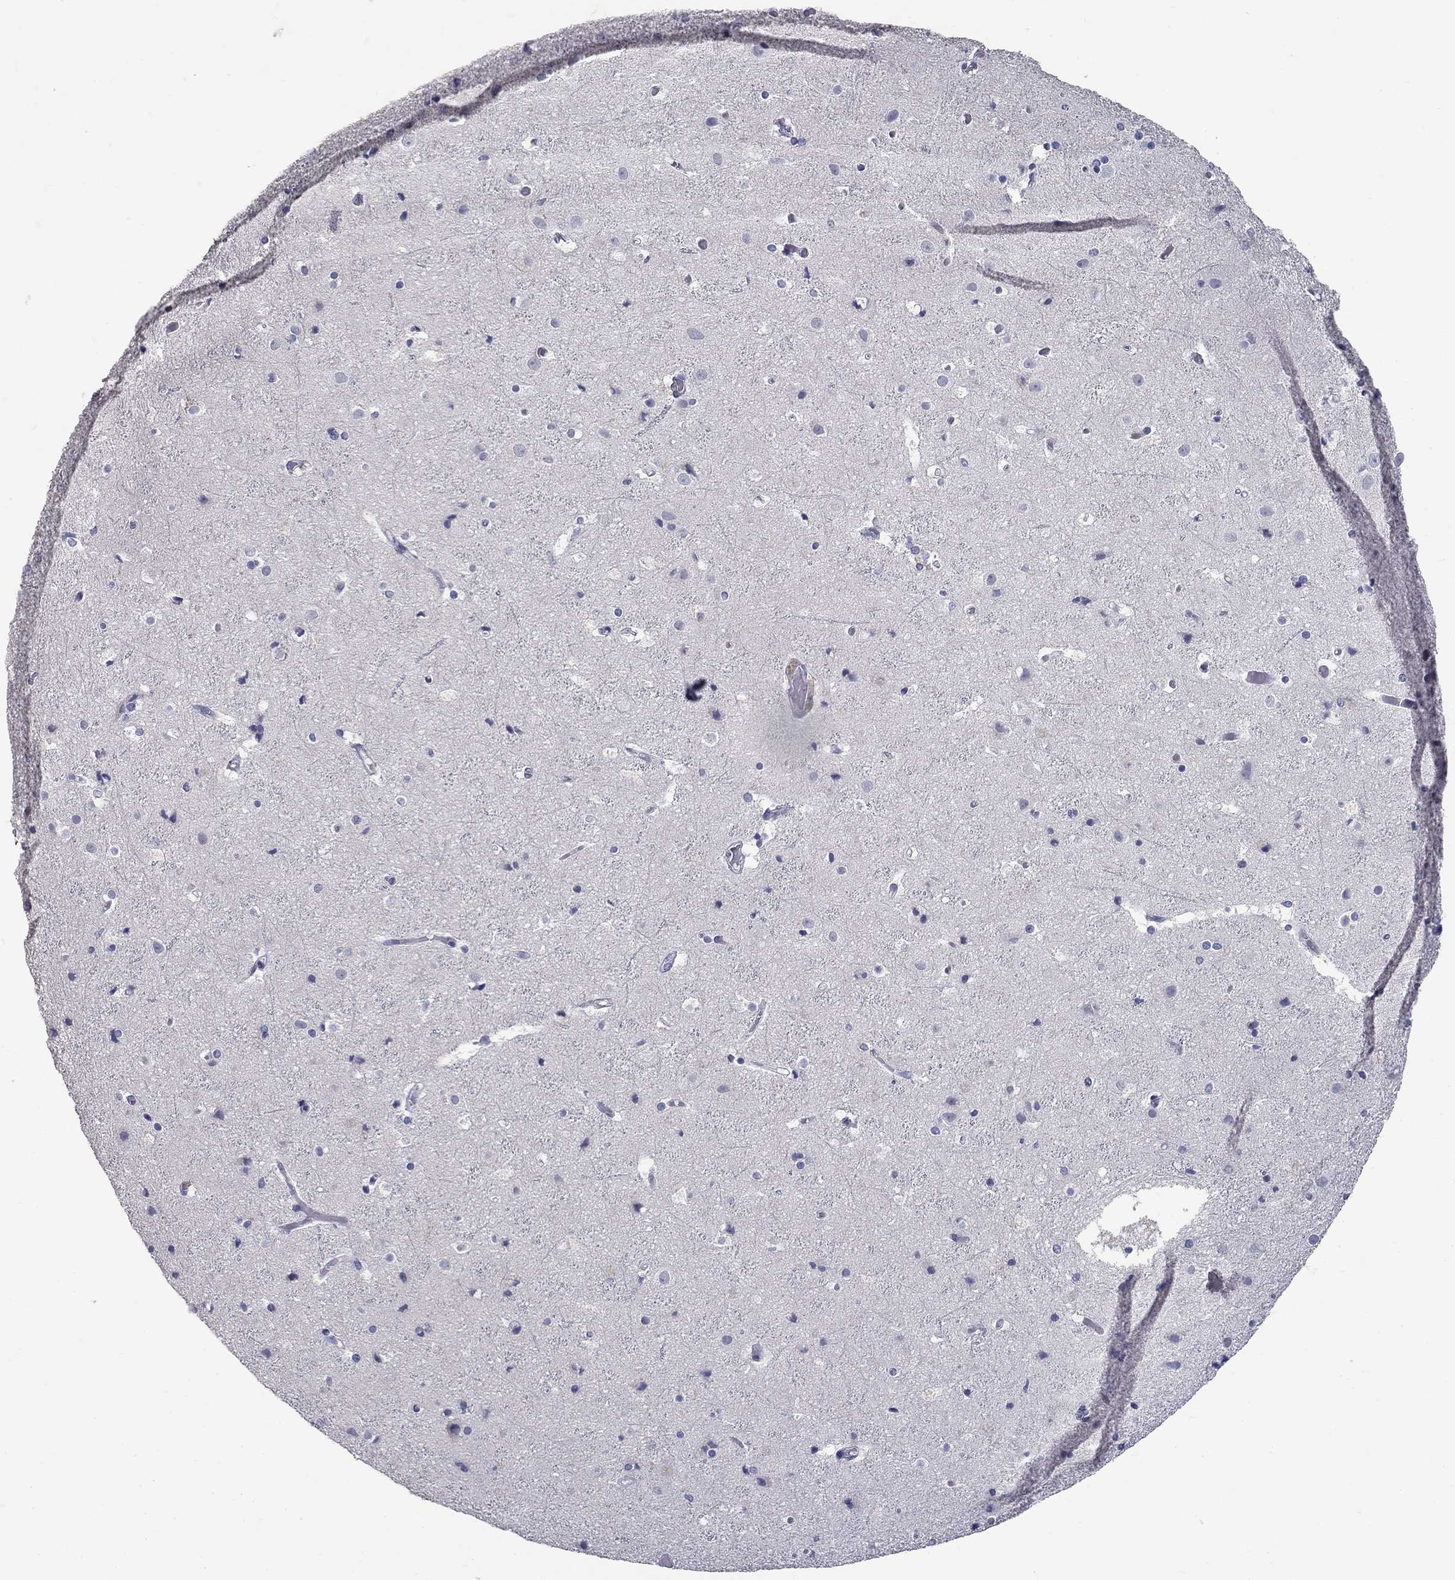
{"staining": {"intensity": "negative", "quantity": "none", "location": "none"}, "tissue": "cerebral cortex", "cell_type": "Endothelial cells", "image_type": "normal", "snomed": [{"axis": "morphology", "description": "Normal tissue, NOS"}, {"axis": "topography", "description": "Cerebral cortex"}], "caption": "Immunohistochemistry histopathology image of unremarkable cerebral cortex: cerebral cortex stained with DAB (3,3'-diaminobenzidine) displays no significant protein positivity in endothelial cells.", "gene": "POMC", "patient": {"sex": "female", "age": 52}}